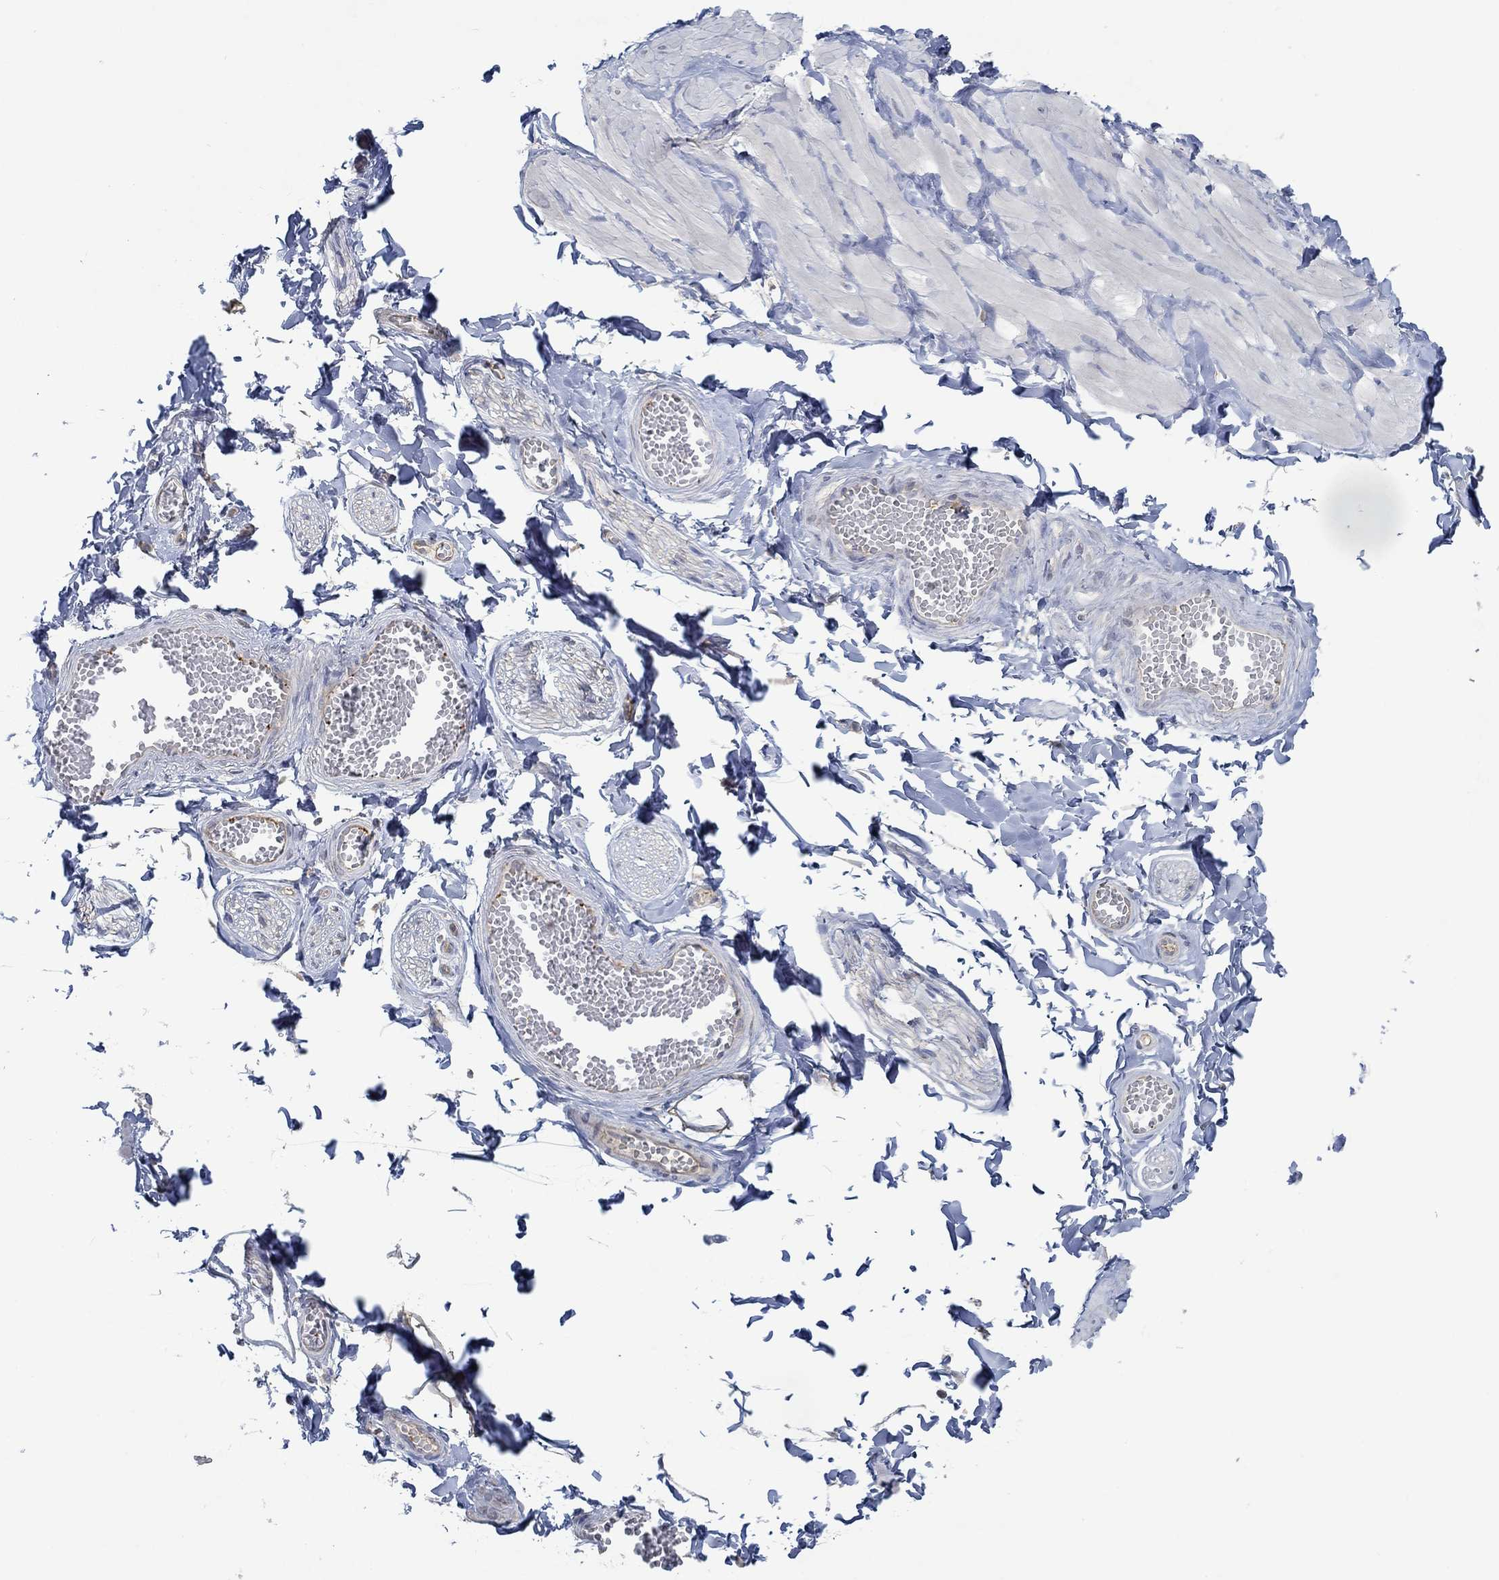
{"staining": {"intensity": "negative", "quantity": "none", "location": "none"}, "tissue": "adipose tissue", "cell_type": "Adipocytes", "image_type": "normal", "snomed": [{"axis": "morphology", "description": "Normal tissue, NOS"}, {"axis": "topography", "description": "Smooth muscle"}, {"axis": "topography", "description": "Peripheral nerve tissue"}], "caption": "There is no significant staining in adipocytes of adipose tissue. Brightfield microscopy of immunohistochemistry (IHC) stained with DAB (brown) and hematoxylin (blue), captured at high magnification.", "gene": "MTHFR", "patient": {"sex": "male", "age": 22}}